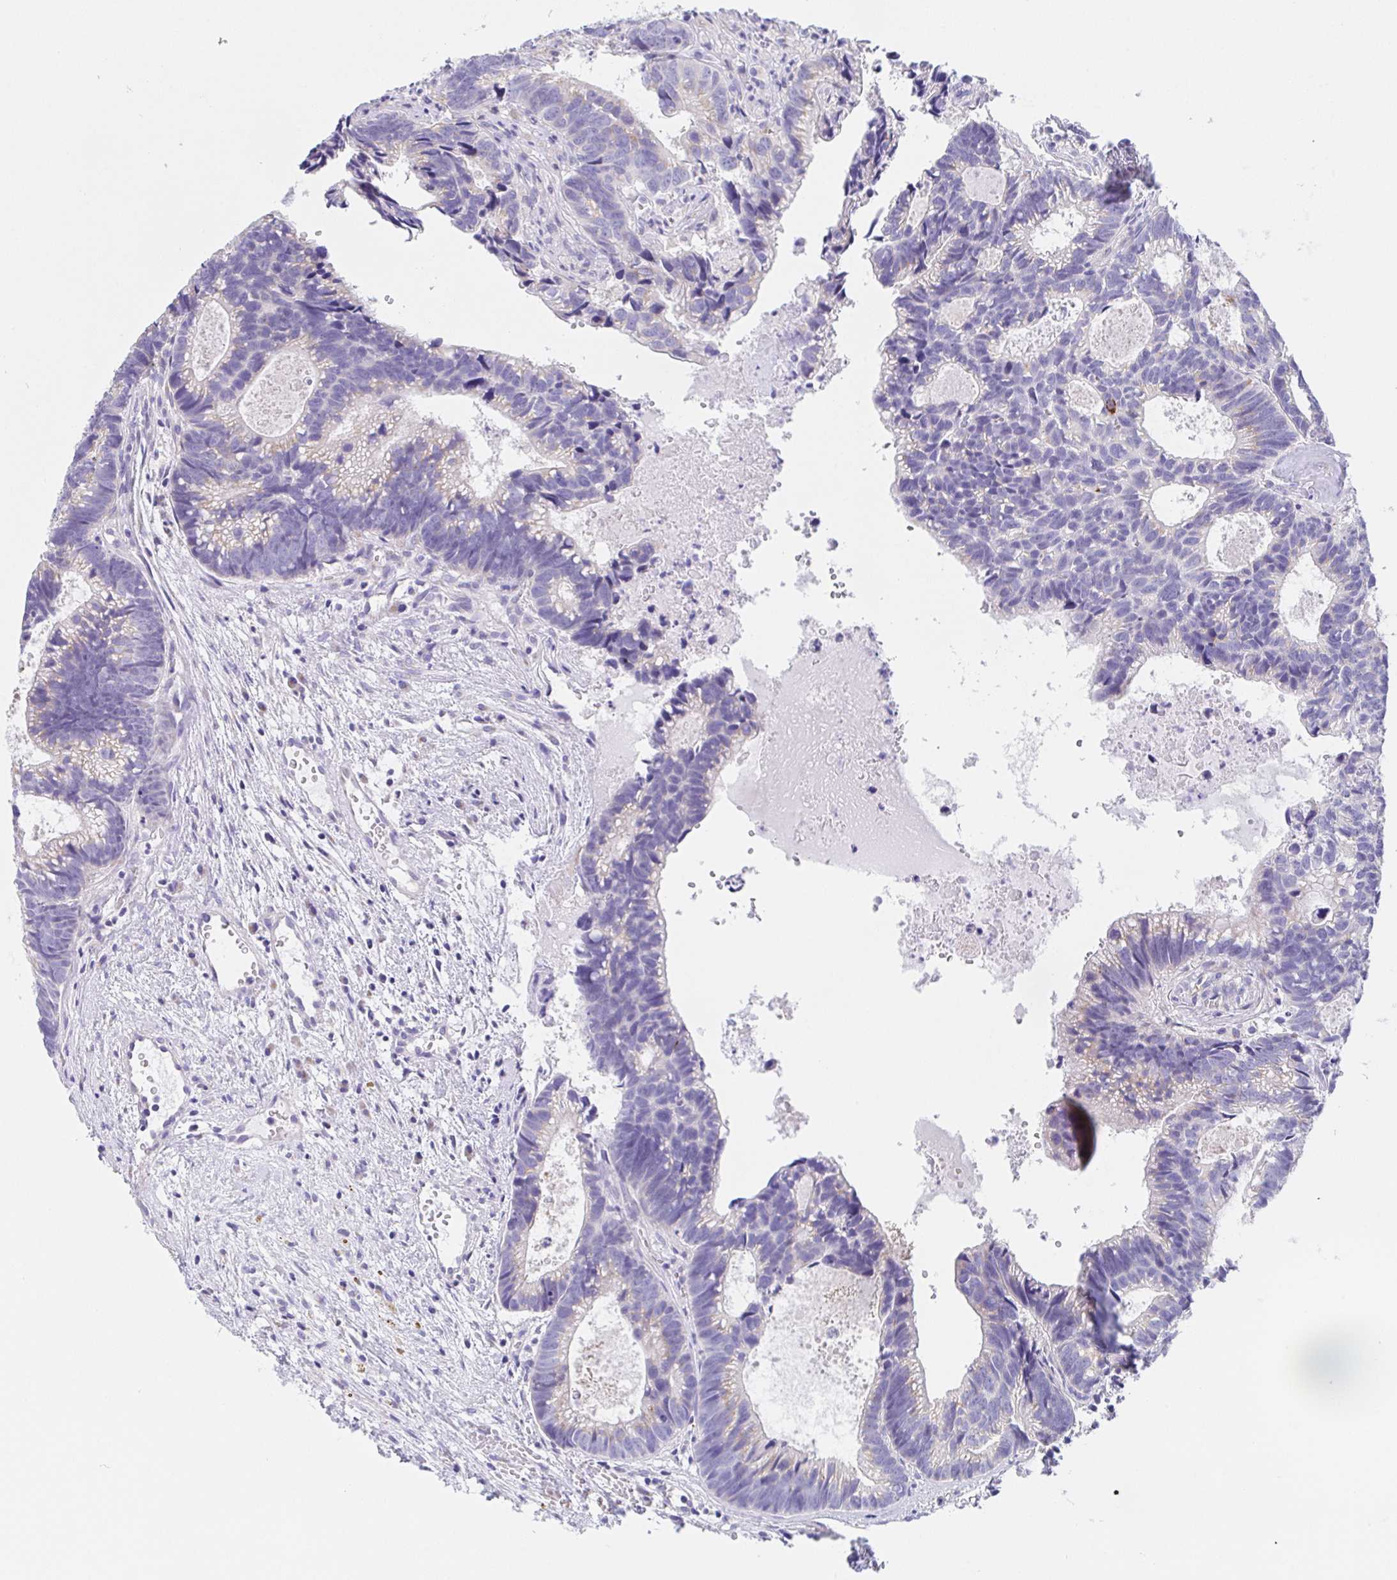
{"staining": {"intensity": "weak", "quantity": "<25%", "location": "cytoplasmic/membranous"}, "tissue": "head and neck cancer", "cell_type": "Tumor cells", "image_type": "cancer", "snomed": [{"axis": "morphology", "description": "Adenocarcinoma, NOS"}, {"axis": "topography", "description": "Head-Neck"}], "caption": "This is an immunohistochemistry micrograph of adenocarcinoma (head and neck). There is no expression in tumor cells.", "gene": "SCG3", "patient": {"sex": "male", "age": 62}}